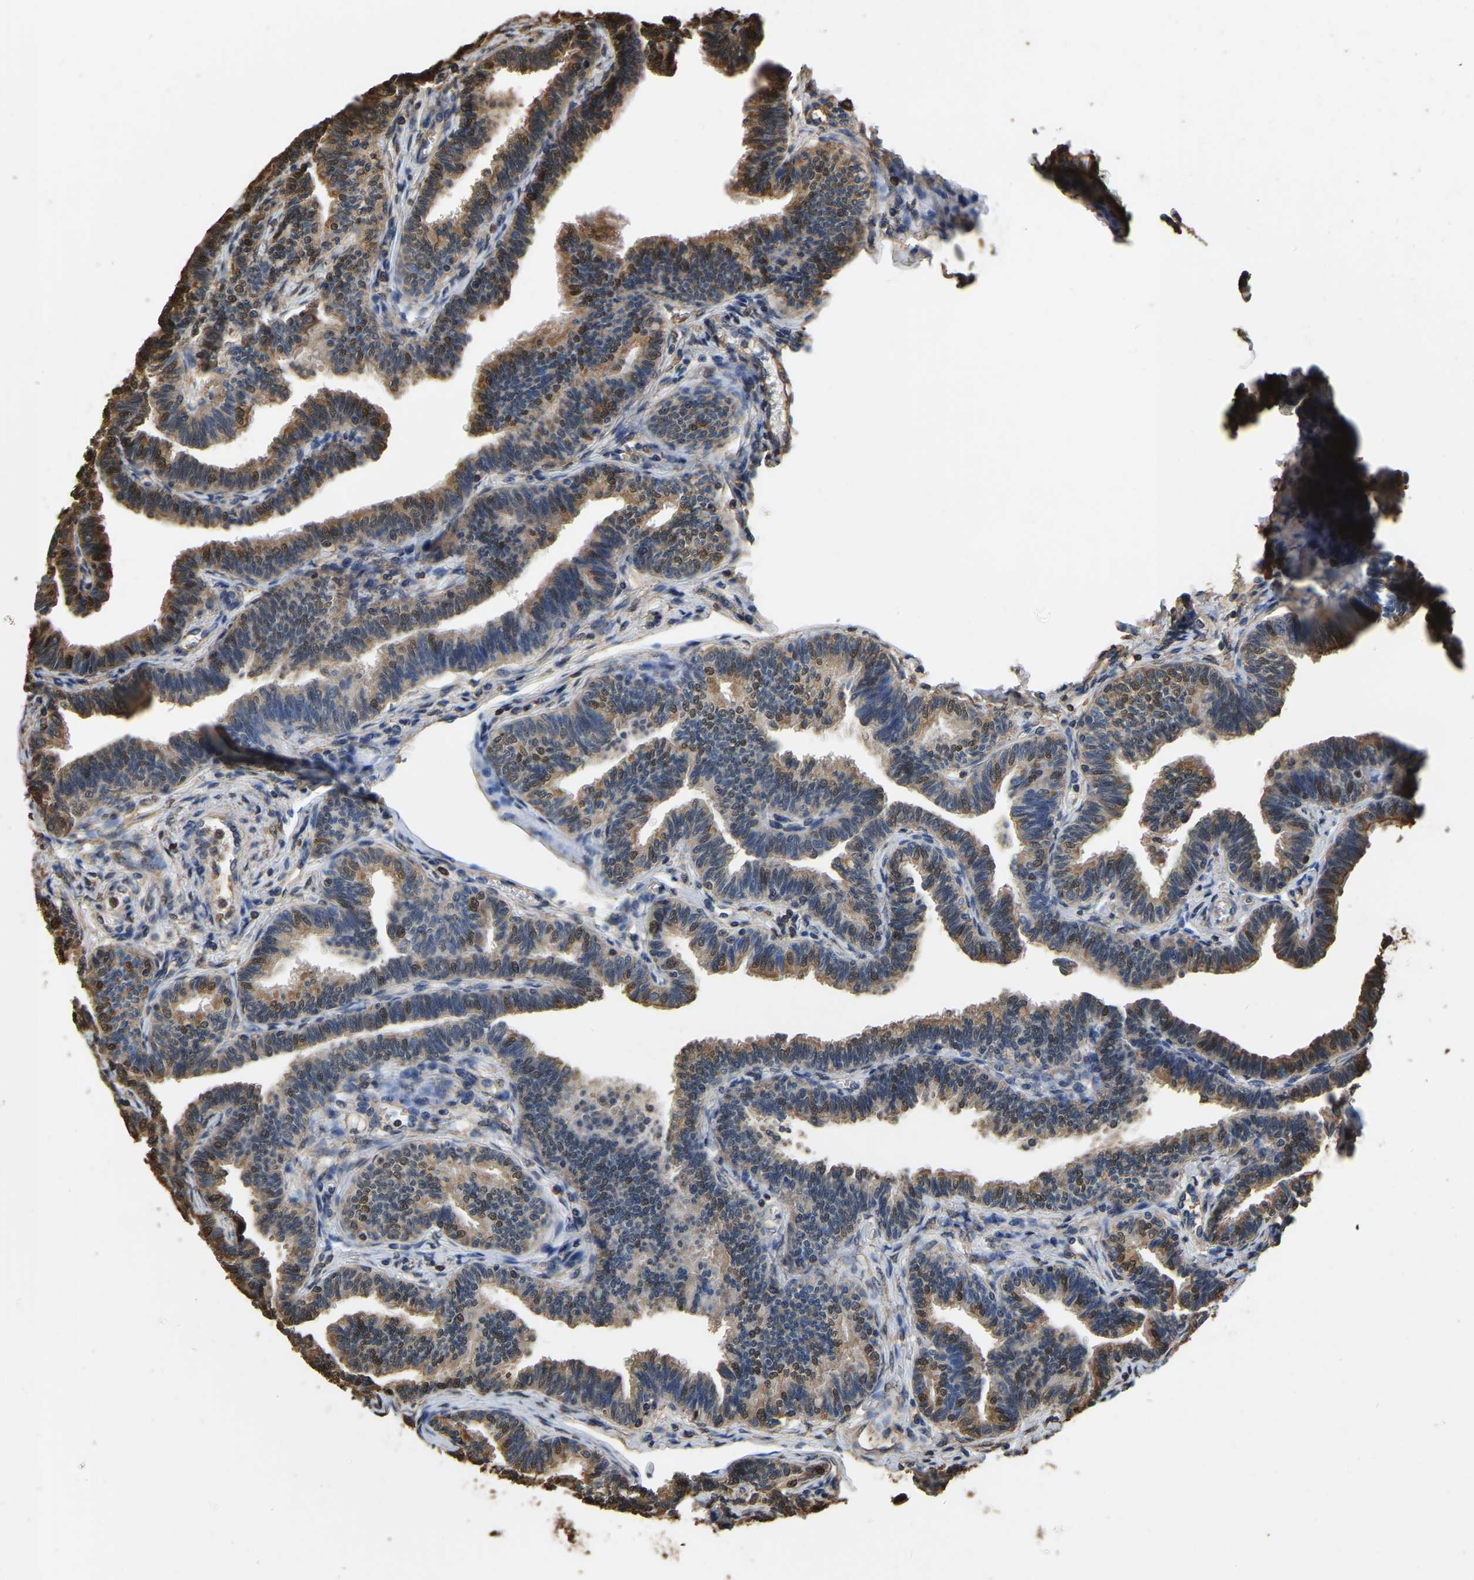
{"staining": {"intensity": "moderate", "quantity": "25%-75%", "location": "cytoplasmic/membranous,nuclear"}, "tissue": "fallopian tube", "cell_type": "Glandular cells", "image_type": "normal", "snomed": [{"axis": "morphology", "description": "Normal tissue, NOS"}, {"axis": "topography", "description": "Fallopian tube"}, {"axis": "topography", "description": "Ovary"}], "caption": "A high-resolution photomicrograph shows immunohistochemistry (IHC) staining of unremarkable fallopian tube, which displays moderate cytoplasmic/membranous,nuclear staining in about 25%-75% of glandular cells.", "gene": "LDHB", "patient": {"sex": "female", "age": 23}}